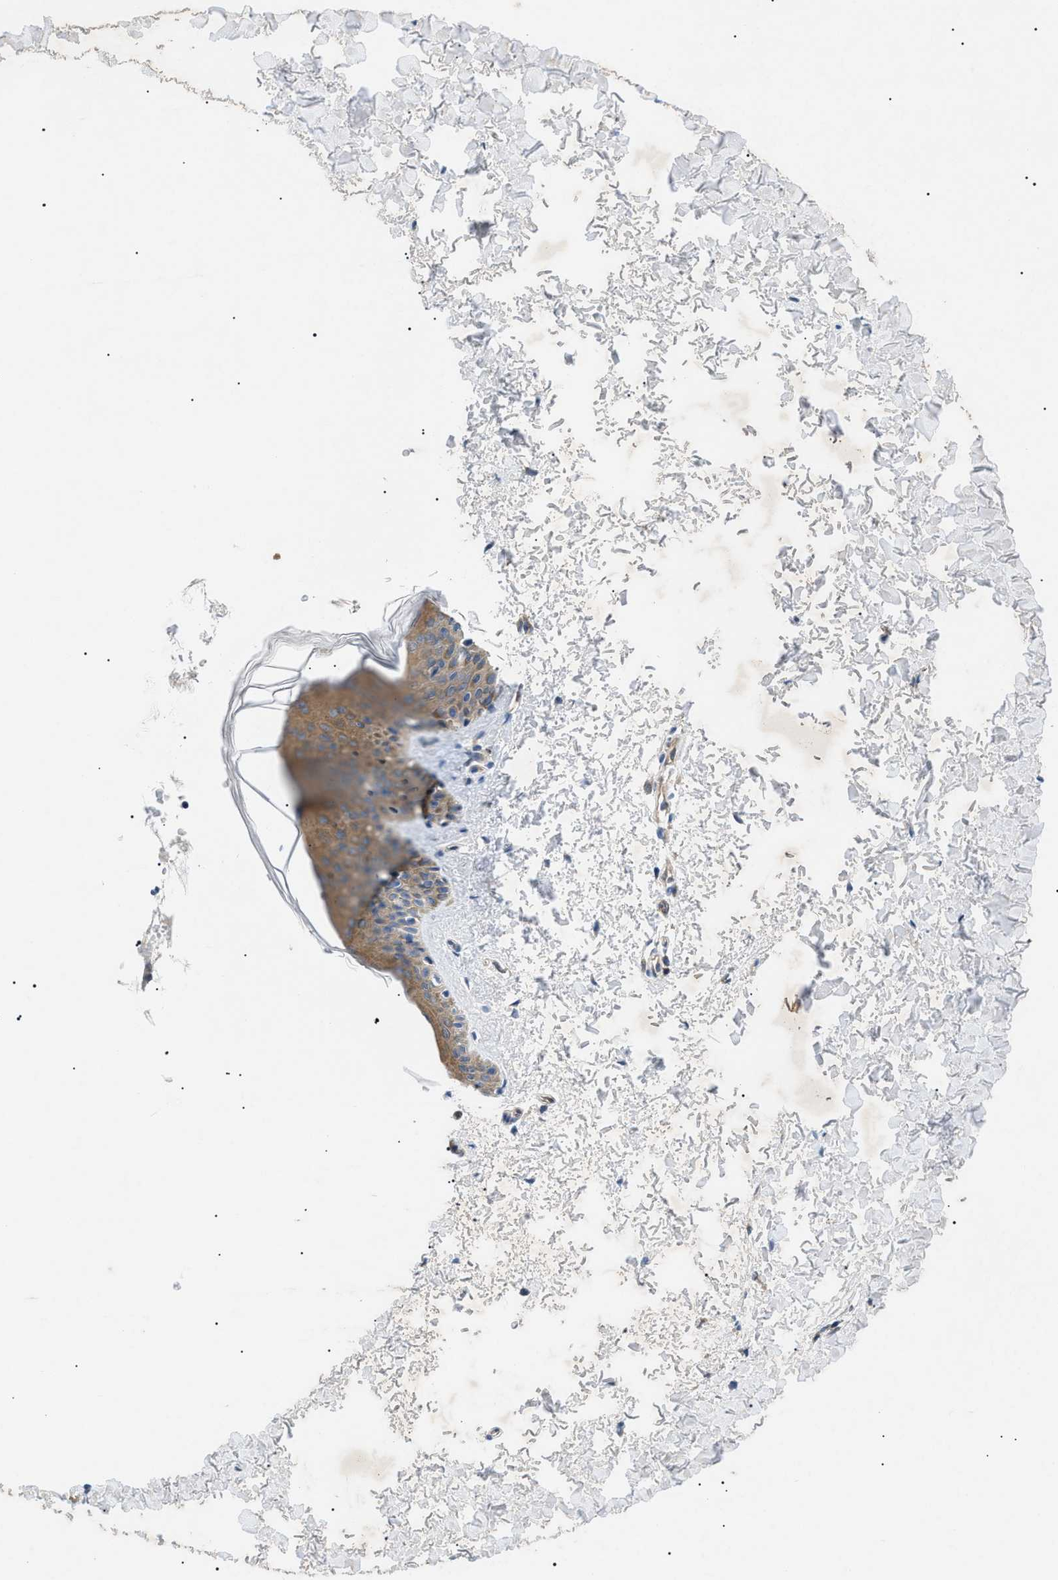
{"staining": {"intensity": "negative", "quantity": "none", "location": "none"}, "tissue": "skin", "cell_type": "Fibroblasts", "image_type": "normal", "snomed": [{"axis": "morphology", "description": "Normal tissue, NOS"}, {"axis": "topography", "description": "Skin"}], "caption": "This is an immunohistochemistry (IHC) photomicrograph of normal skin. There is no positivity in fibroblasts.", "gene": "RIPK1", "patient": {"sex": "female", "age": 41}}